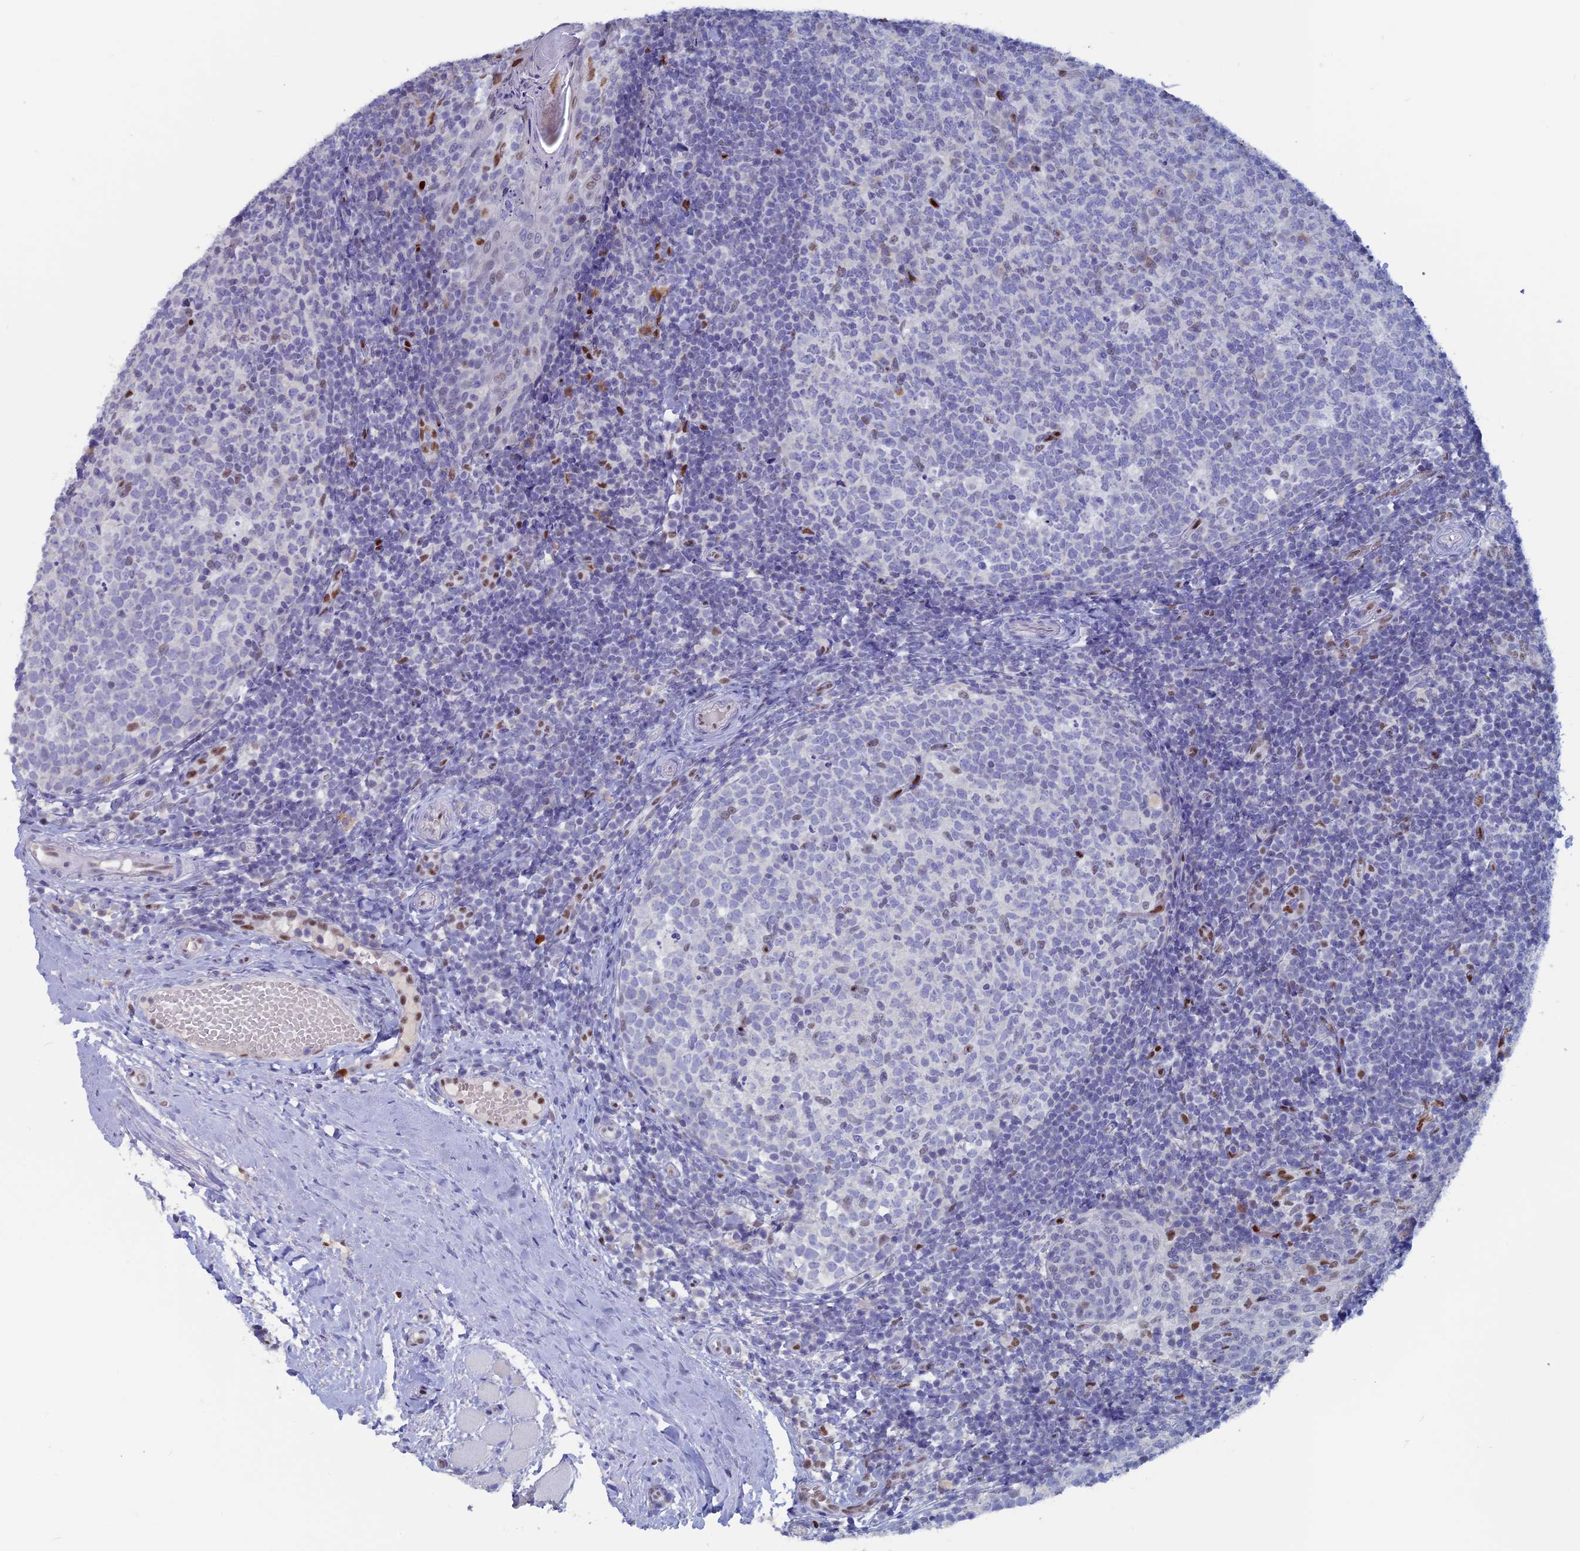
{"staining": {"intensity": "negative", "quantity": "none", "location": "none"}, "tissue": "tonsil", "cell_type": "Germinal center cells", "image_type": "normal", "snomed": [{"axis": "morphology", "description": "Normal tissue, NOS"}, {"axis": "topography", "description": "Tonsil"}], "caption": "The micrograph shows no staining of germinal center cells in normal tonsil. (DAB (3,3'-diaminobenzidine) immunohistochemistry visualized using brightfield microscopy, high magnification).", "gene": "NOL4L", "patient": {"sex": "female", "age": 19}}